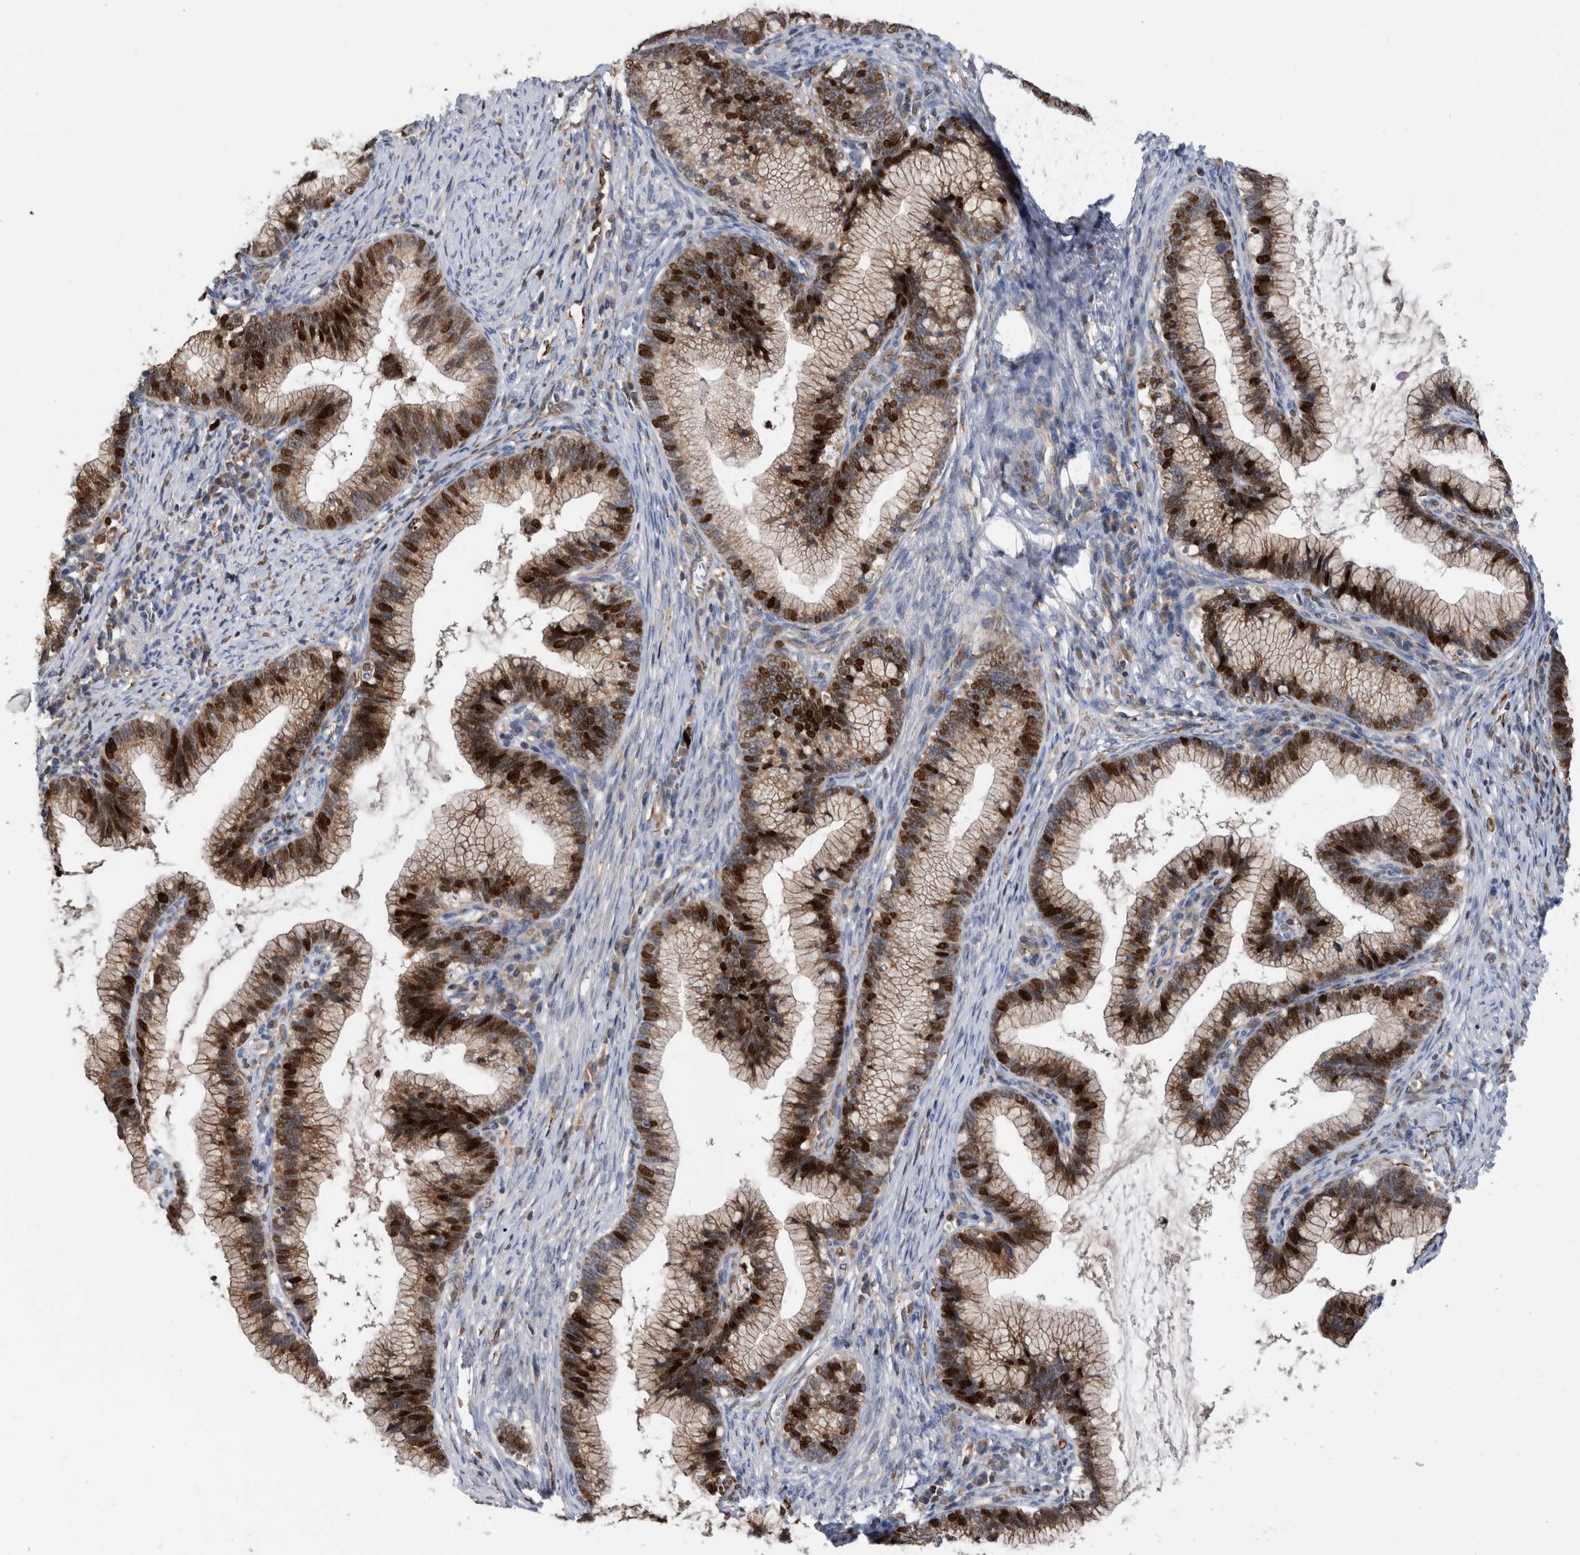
{"staining": {"intensity": "strong", "quantity": ">75%", "location": "cytoplasmic/membranous,nuclear"}, "tissue": "cervical cancer", "cell_type": "Tumor cells", "image_type": "cancer", "snomed": [{"axis": "morphology", "description": "Adenocarcinoma, NOS"}, {"axis": "topography", "description": "Cervix"}], "caption": "DAB immunohistochemical staining of human cervical cancer demonstrates strong cytoplasmic/membranous and nuclear protein staining in approximately >75% of tumor cells.", "gene": "ATAD2", "patient": {"sex": "female", "age": 36}}